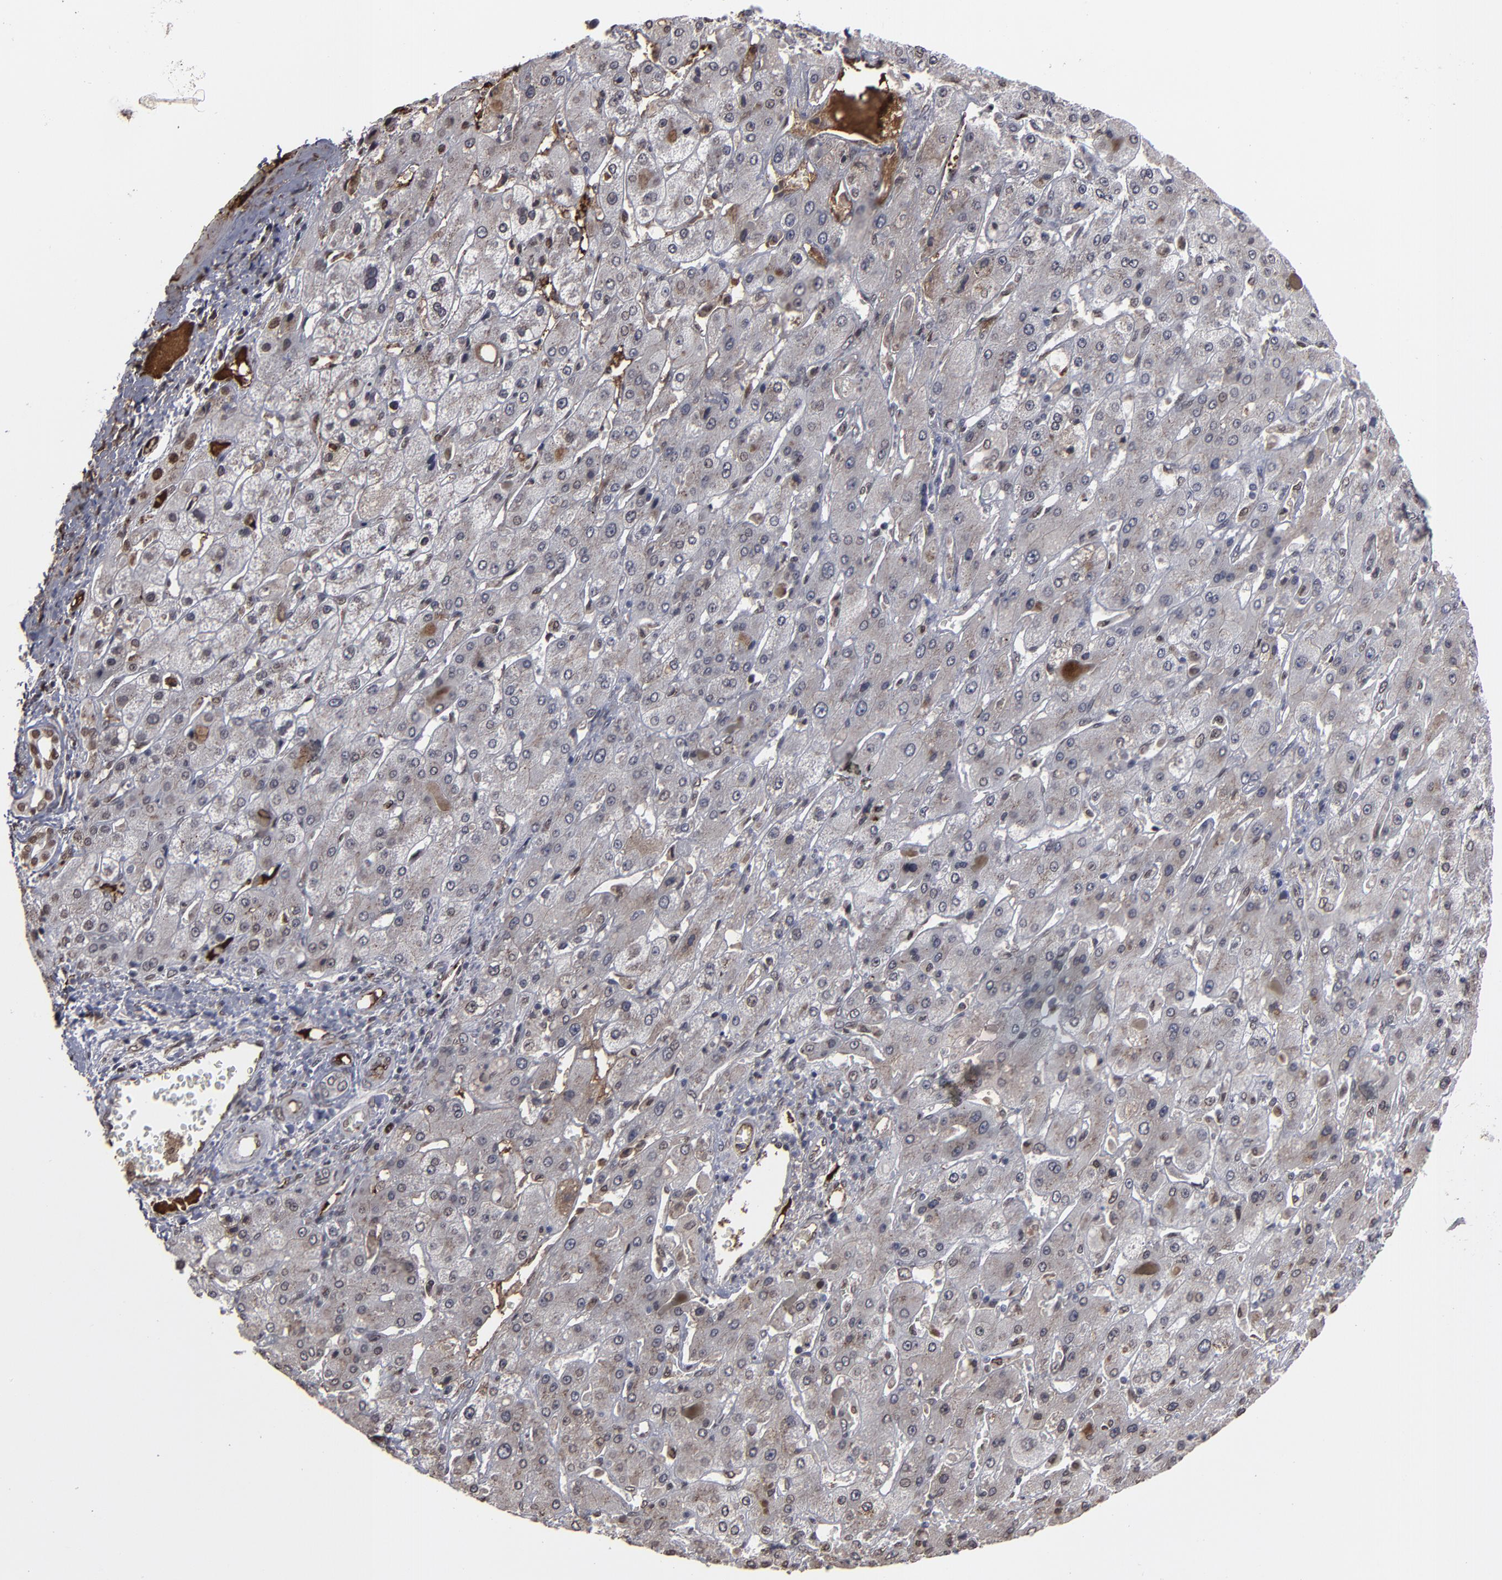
{"staining": {"intensity": "moderate", "quantity": "<25%", "location": "cytoplasmic/membranous,nuclear"}, "tissue": "liver cancer", "cell_type": "Tumor cells", "image_type": "cancer", "snomed": [{"axis": "morphology", "description": "Cholangiocarcinoma"}, {"axis": "topography", "description": "Liver"}], "caption": "Immunohistochemical staining of liver cancer (cholangiocarcinoma) exhibits low levels of moderate cytoplasmic/membranous and nuclear staining in approximately <25% of tumor cells. Nuclei are stained in blue.", "gene": "BAZ1A", "patient": {"sex": "female", "age": 52}}